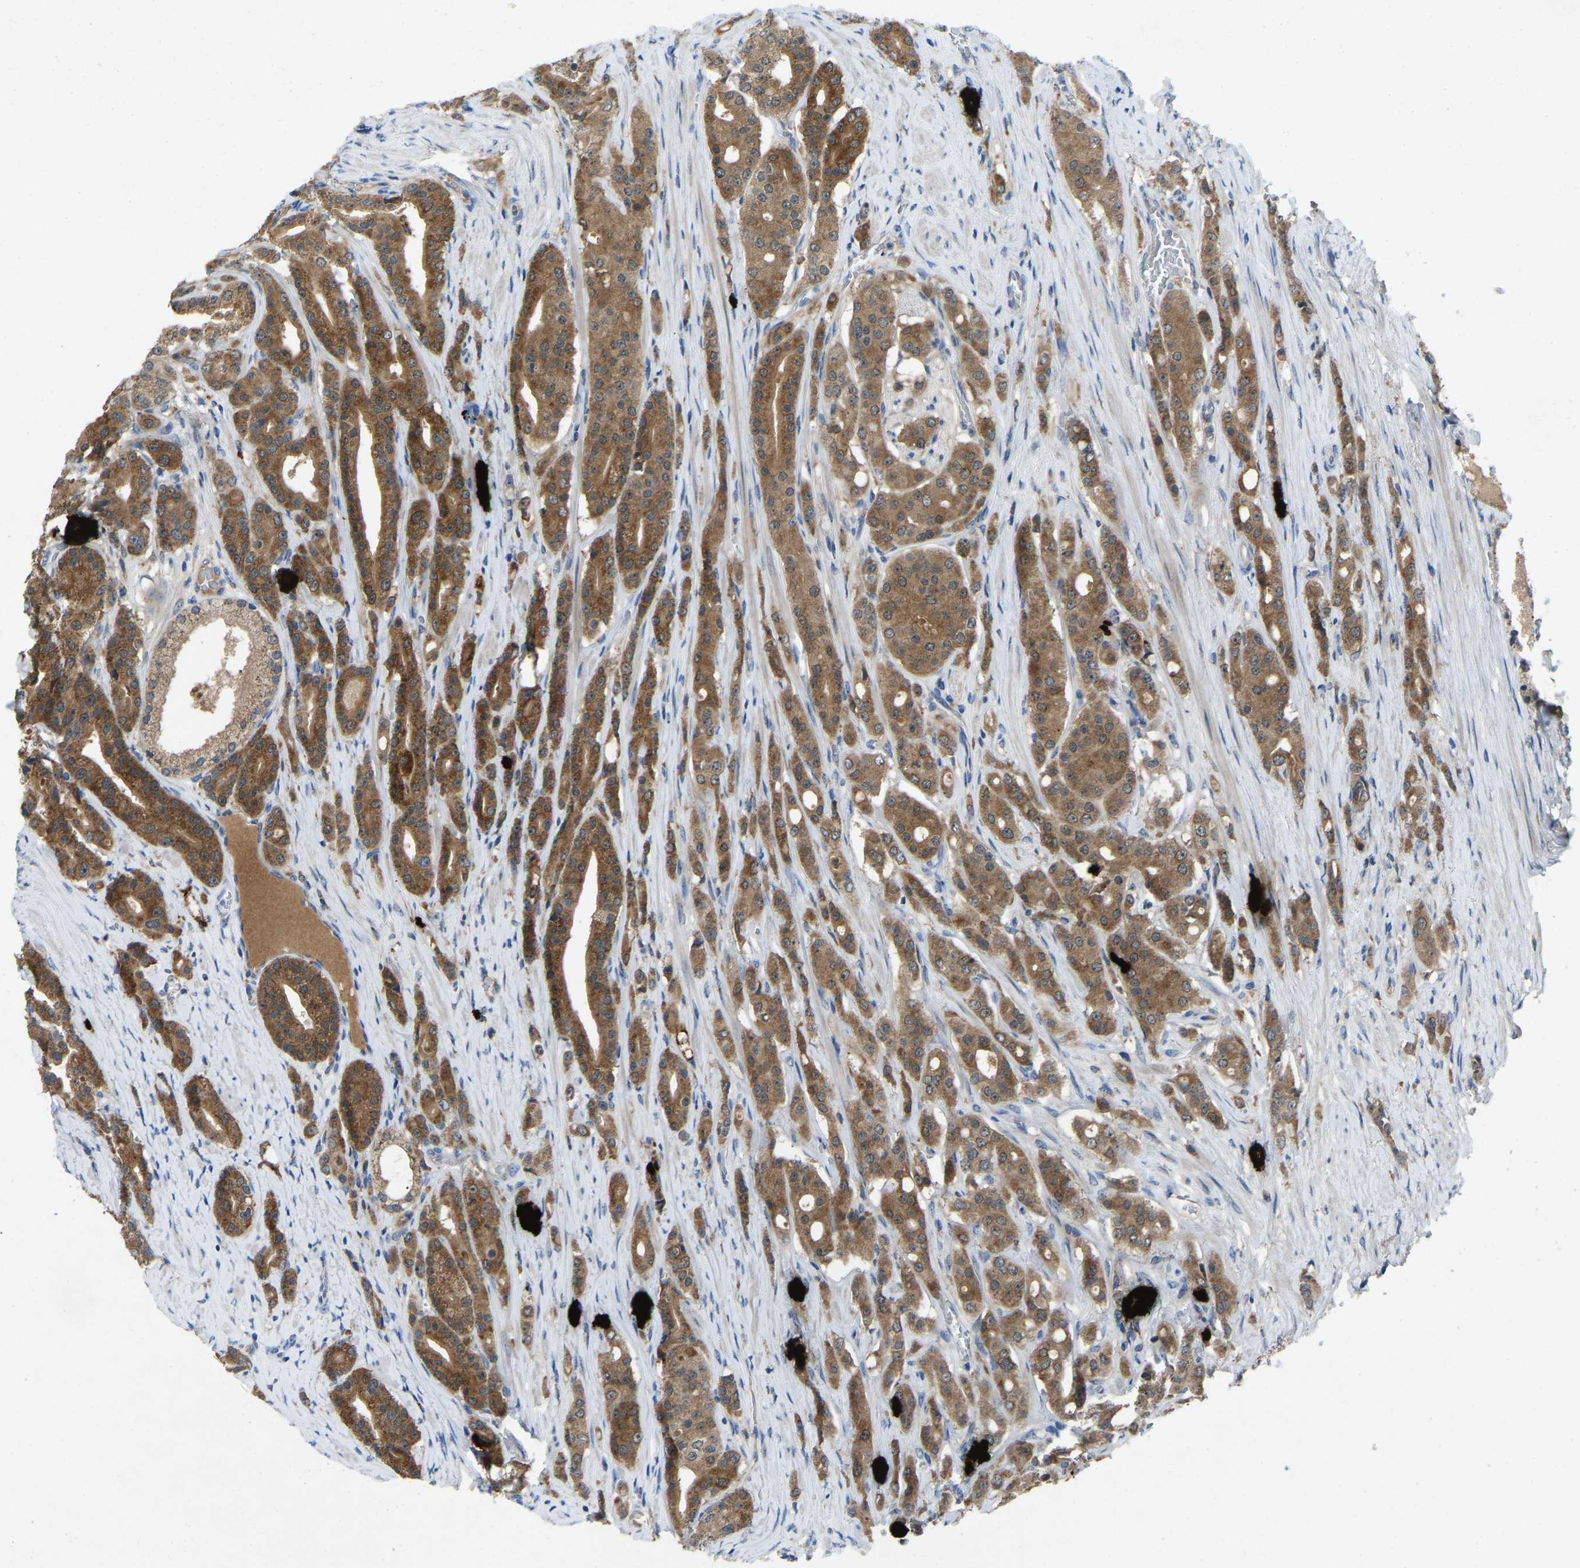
{"staining": {"intensity": "moderate", "quantity": ">75%", "location": "cytoplasmic/membranous"}, "tissue": "prostate cancer", "cell_type": "Tumor cells", "image_type": "cancer", "snomed": [{"axis": "morphology", "description": "Adenocarcinoma, High grade"}, {"axis": "topography", "description": "Prostate"}], "caption": "A brown stain shows moderate cytoplasmic/membranous expression of a protein in human prostate adenocarcinoma (high-grade) tumor cells.", "gene": "FHIT", "patient": {"sex": "male", "age": 71}}